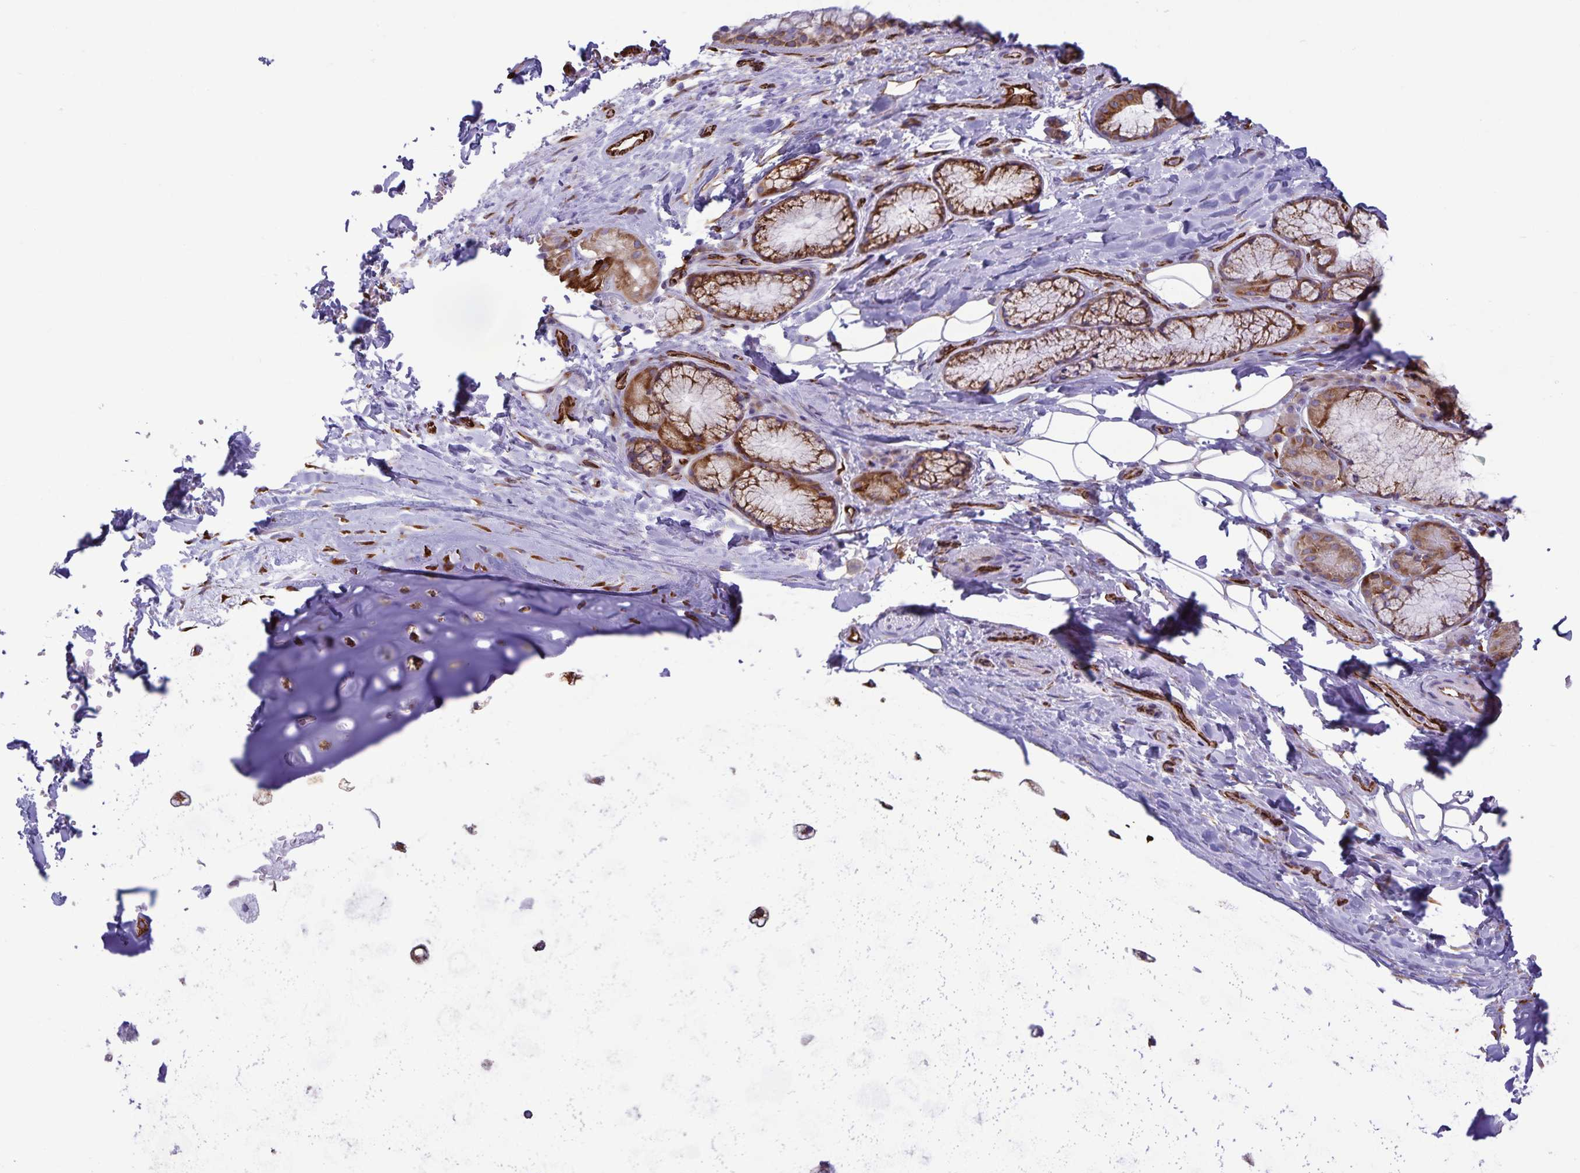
{"staining": {"intensity": "negative", "quantity": "none", "location": "none"}, "tissue": "adipose tissue", "cell_type": "Adipocytes", "image_type": "normal", "snomed": [{"axis": "morphology", "description": "Normal tissue, NOS"}, {"axis": "topography", "description": "Cartilage tissue"}, {"axis": "topography", "description": "Bronchus"}], "caption": "IHC micrograph of normal adipose tissue: adipose tissue stained with DAB displays no significant protein expression in adipocytes.", "gene": "RCN1", "patient": {"sex": "male", "age": 64}}